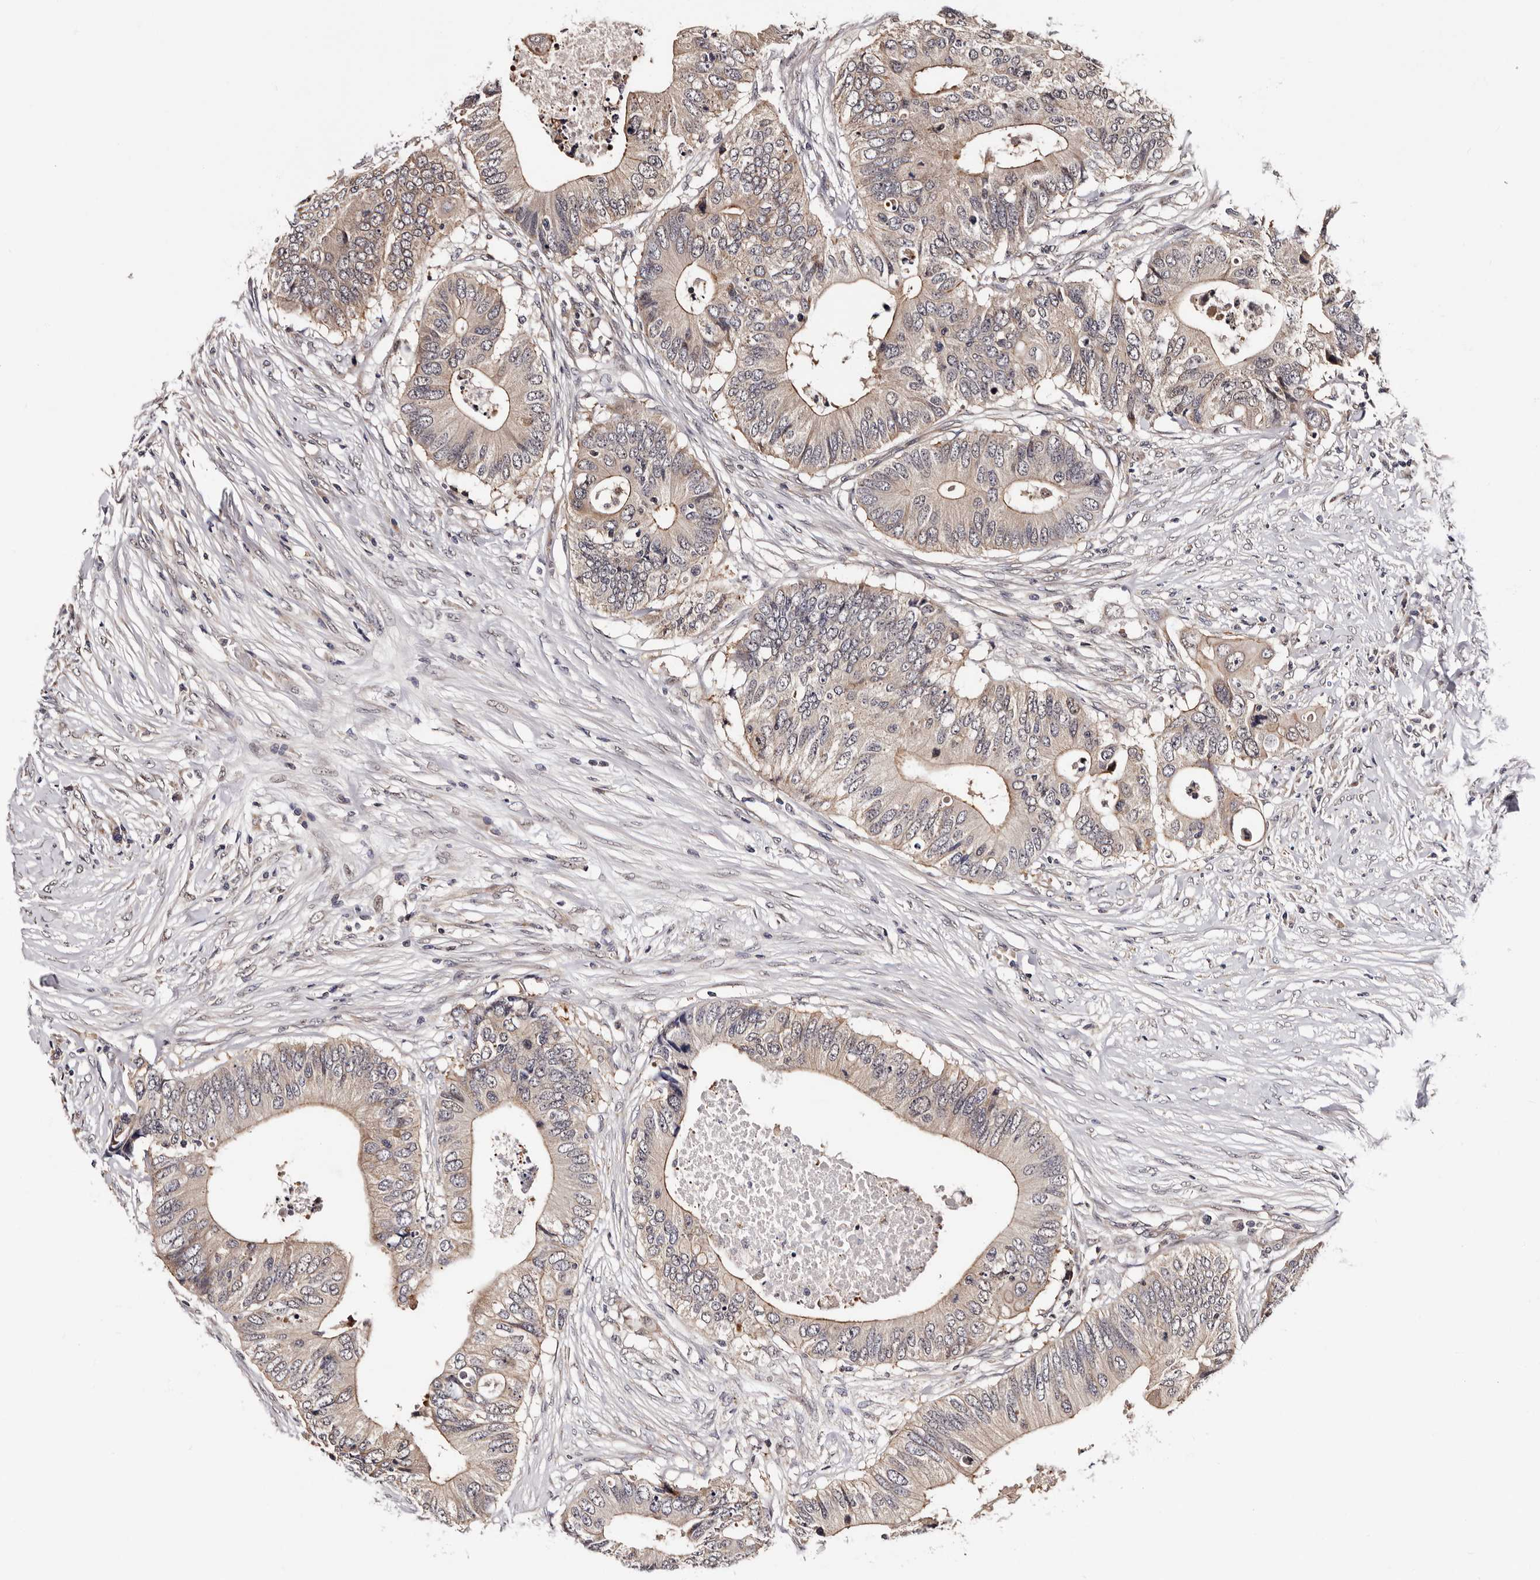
{"staining": {"intensity": "weak", "quantity": "25%-75%", "location": "cytoplasmic/membranous"}, "tissue": "colorectal cancer", "cell_type": "Tumor cells", "image_type": "cancer", "snomed": [{"axis": "morphology", "description": "Adenocarcinoma, NOS"}, {"axis": "topography", "description": "Colon"}], "caption": "An IHC photomicrograph of tumor tissue is shown. Protein staining in brown shows weak cytoplasmic/membranous positivity in adenocarcinoma (colorectal) within tumor cells.", "gene": "GLRX3", "patient": {"sex": "male", "age": 71}}